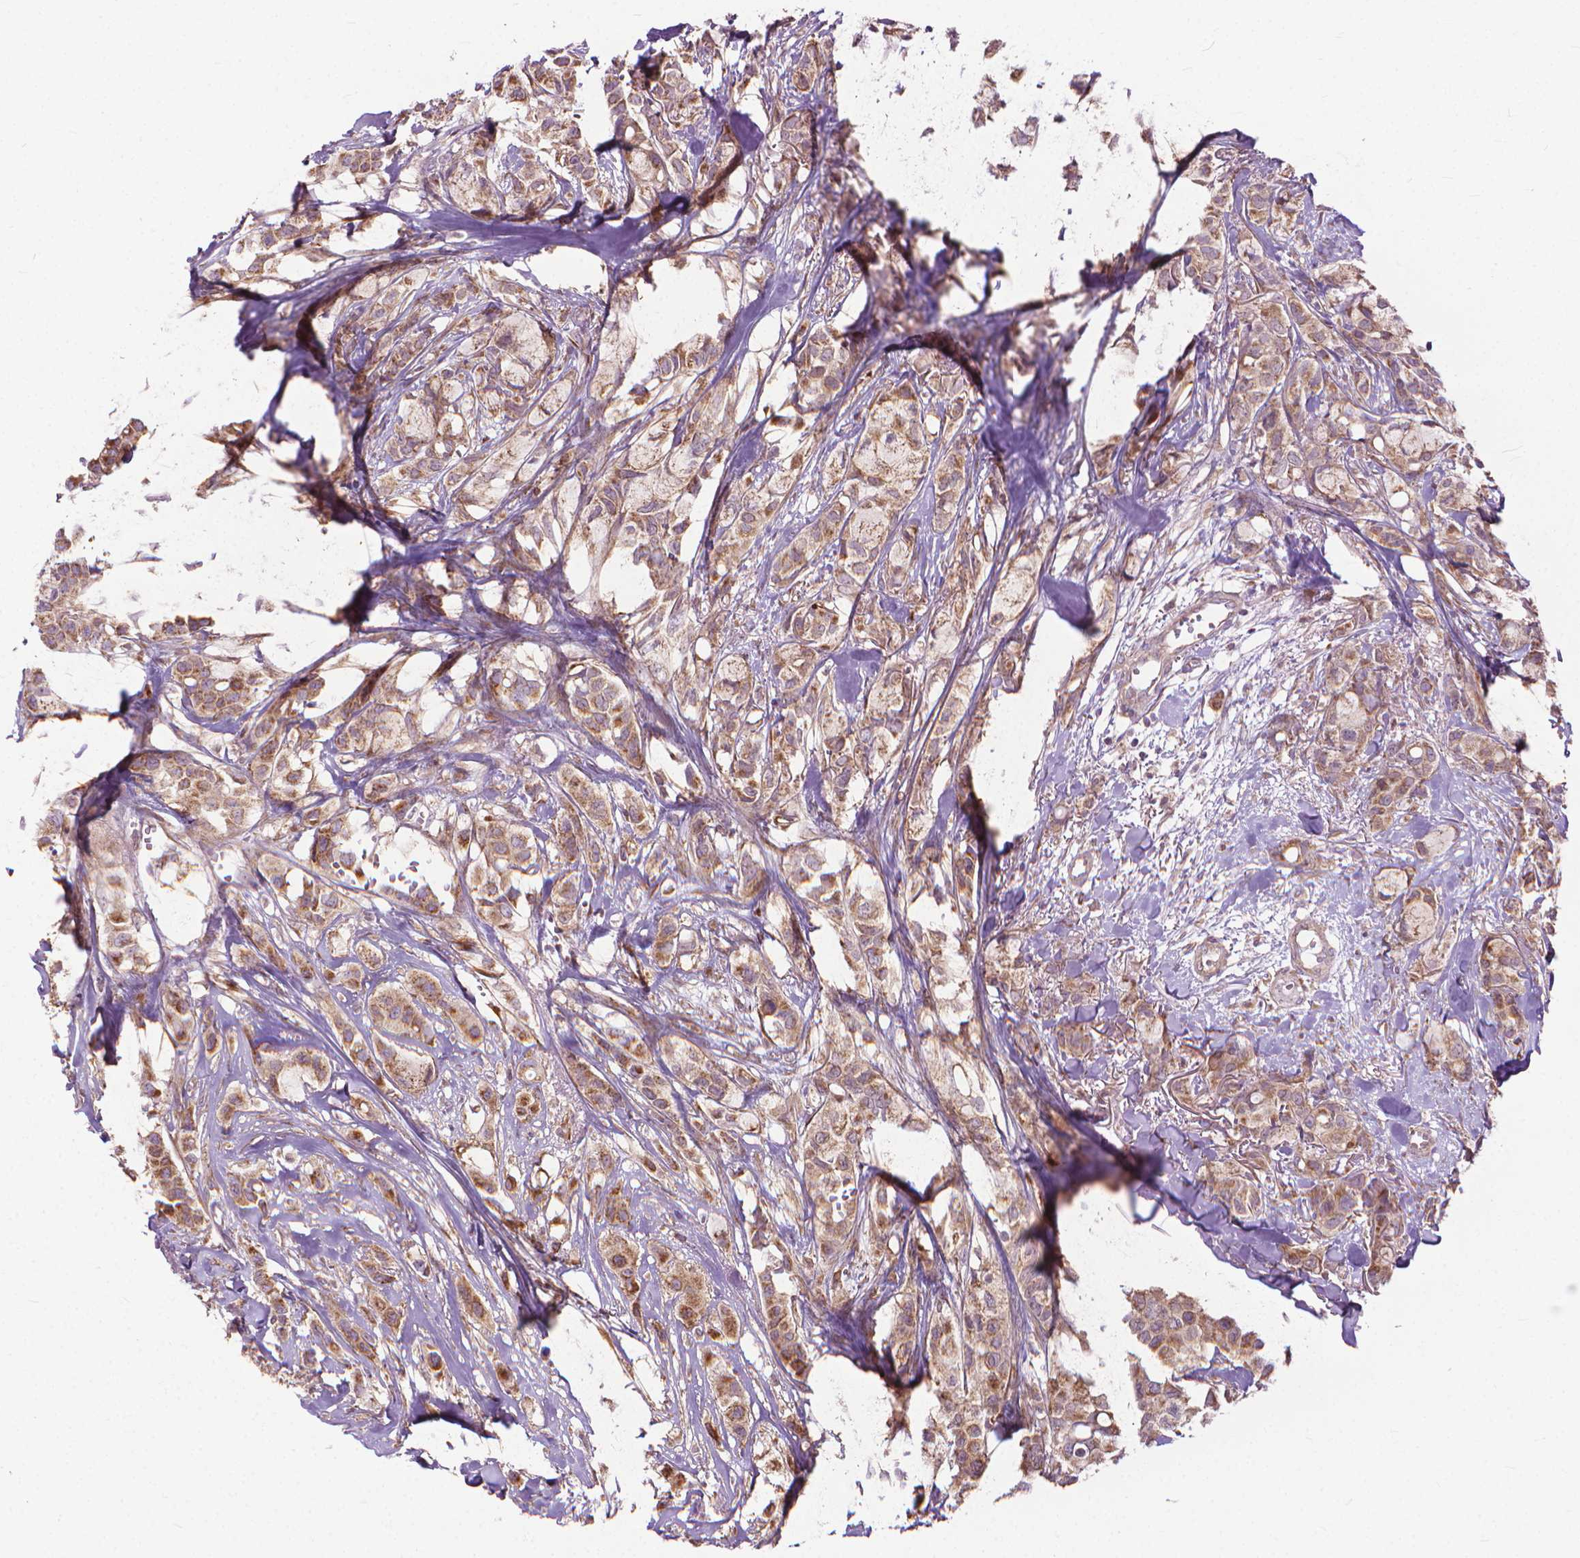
{"staining": {"intensity": "moderate", "quantity": ">75%", "location": "cytoplasmic/membranous"}, "tissue": "breast cancer", "cell_type": "Tumor cells", "image_type": "cancer", "snomed": [{"axis": "morphology", "description": "Duct carcinoma"}, {"axis": "topography", "description": "Breast"}], "caption": "IHC micrograph of human infiltrating ductal carcinoma (breast) stained for a protein (brown), which reveals medium levels of moderate cytoplasmic/membranous positivity in approximately >75% of tumor cells.", "gene": "NUDT1", "patient": {"sex": "female", "age": 85}}